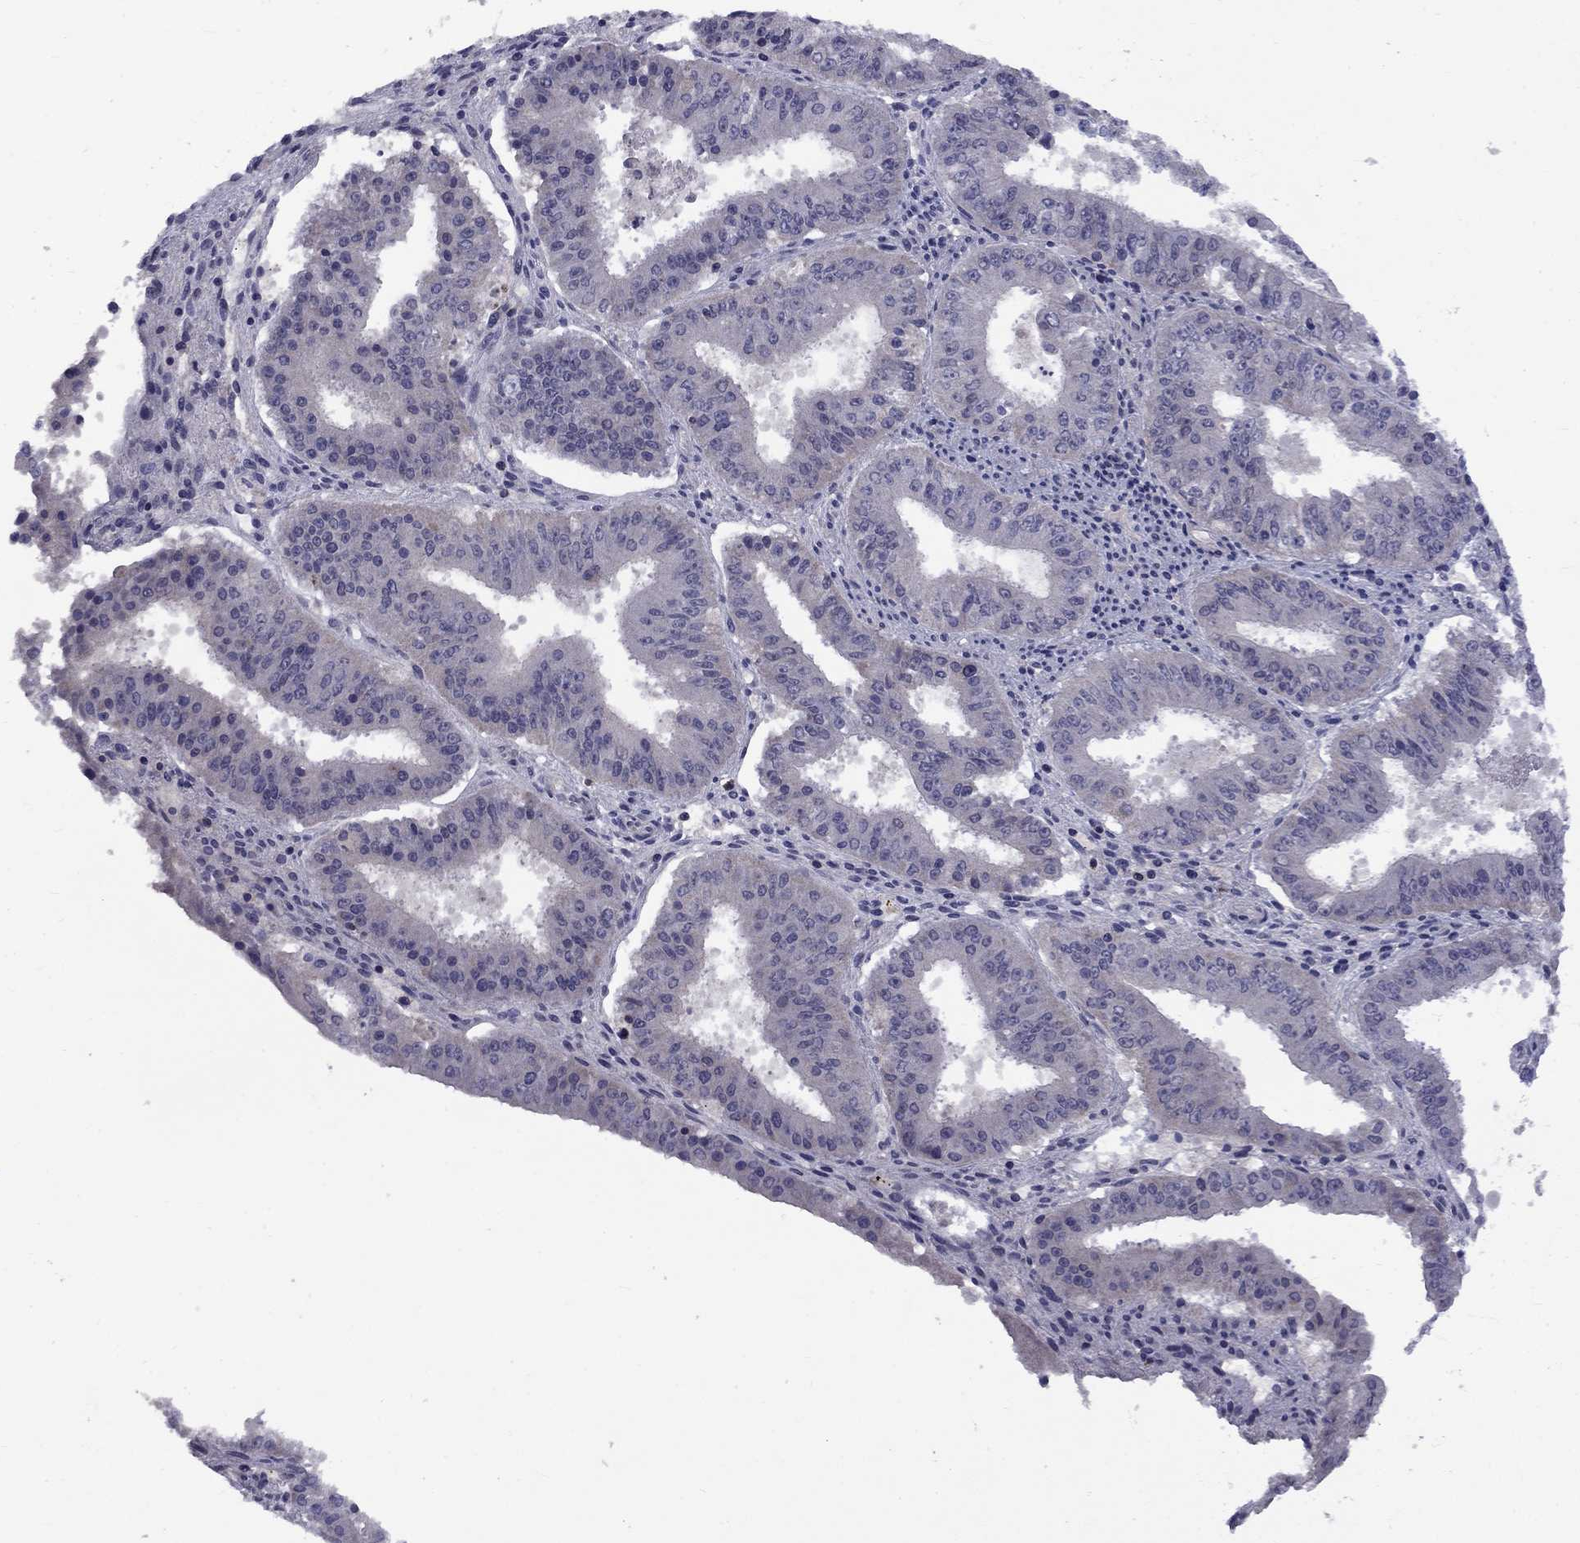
{"staining": {"intensity": "negative", "quantity": "none", "location": "none"}, "tissue": "ovarian cancer", "cell_type": "Tumor cells", "image_type": "cancer", "snomed": [{"axis": "morphology", "description": "Carcinoma, endometroid"}, {"axis": "topography", "description": "Ovary"}], "caption": "Tumor cells show no significant protein expression in endometroid carcinoma (ovarian).", "gene": "SNTA1", "patient": {"sex": "female", "age": 42}}